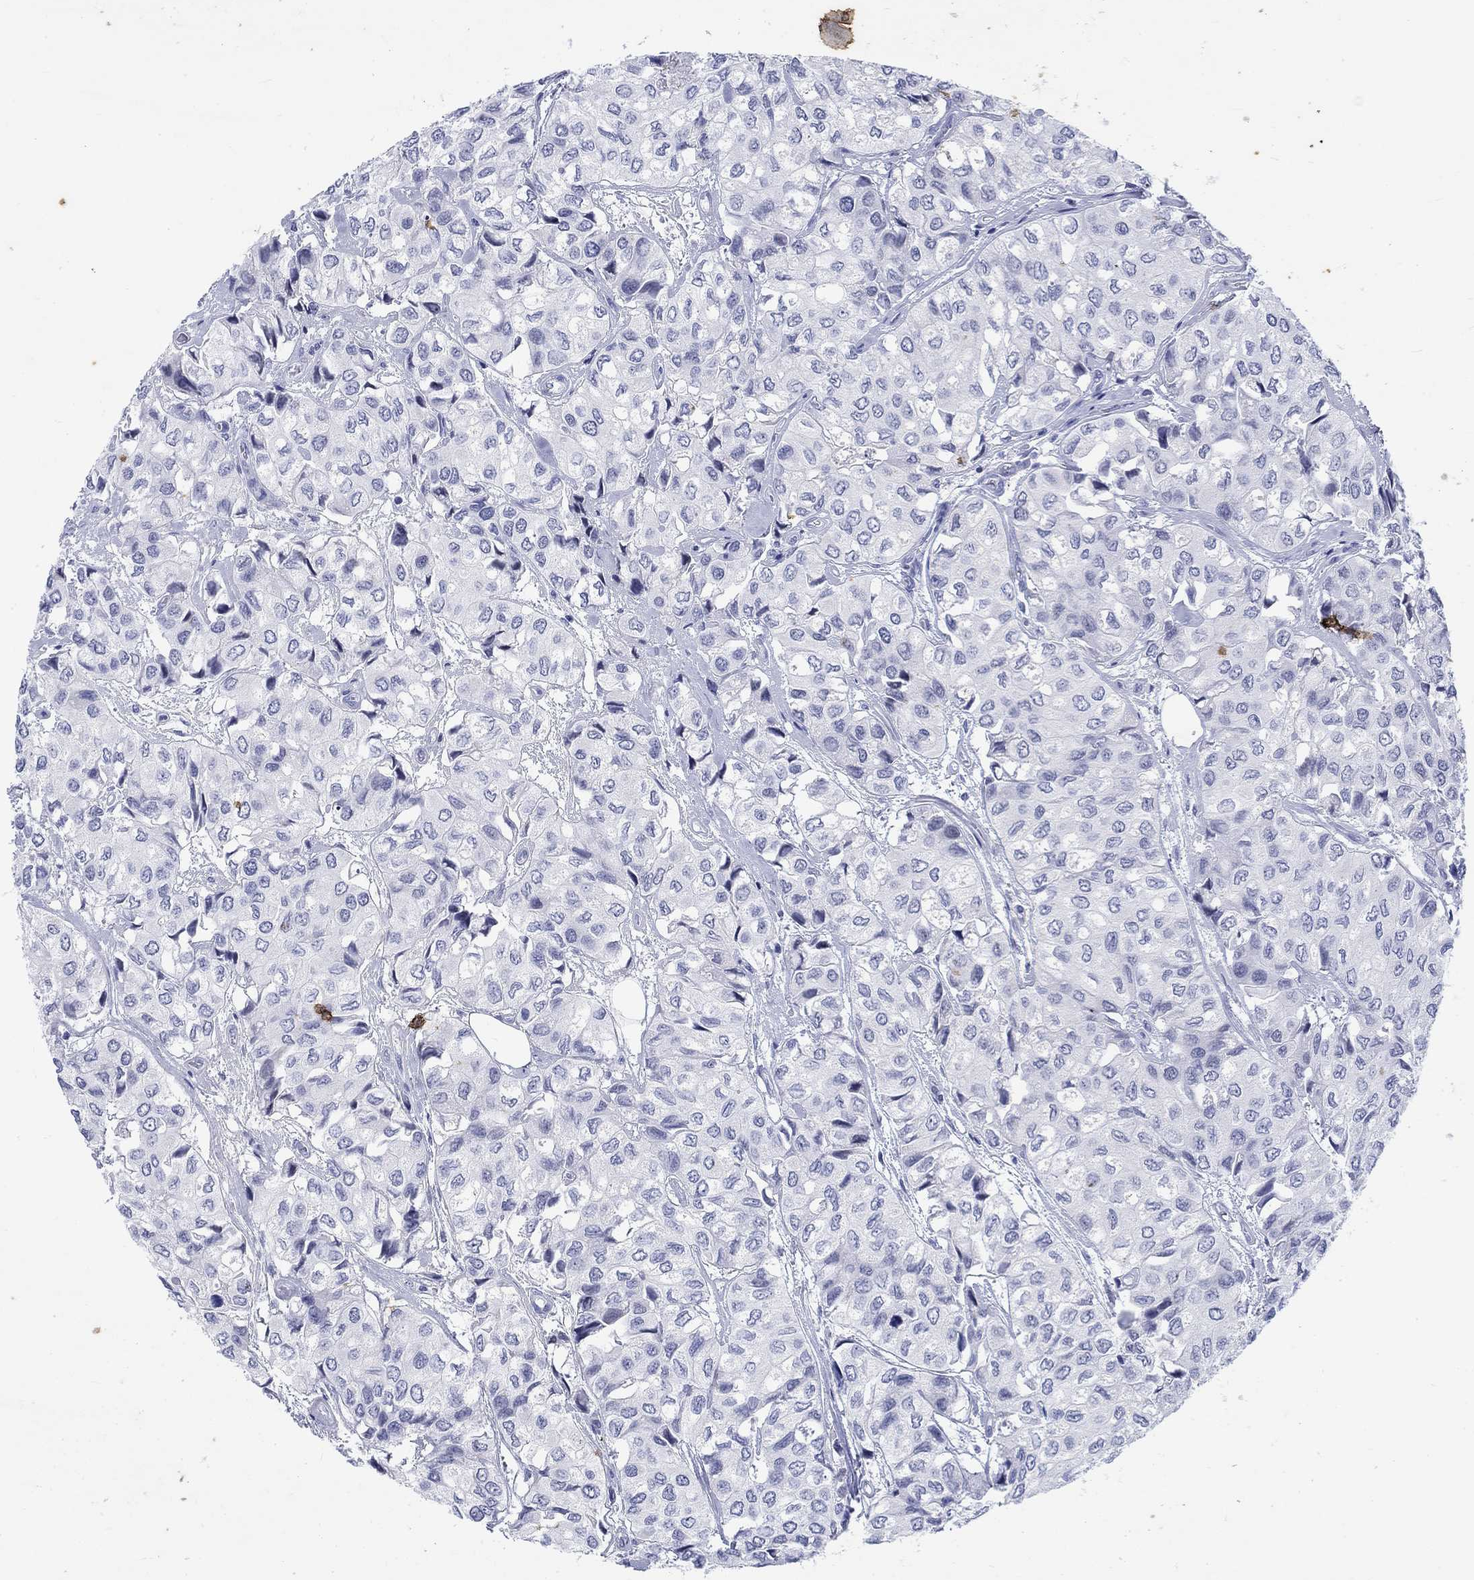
{"staining": {"intensity": "negative", "quantity": "none", "location": "none"}, "tissue": "urothelial cancer", "cell_type": "Tumor cells", "image_type": "cancer", "snomed": [{"axis": "morphology", "description": "Urothelial carcinoma, High grade"}, {"axis": "topography", "description": "Urinary bladder"}], "caption": "Immunohistochemistry (IHC) histopathology image of human urothelial carcinoma (high-grade) stained for a protein (brown), which exhibits no staining in tumor cells.", "gene": "KRT76", "patient": {"sex": "male", "age": 73}}